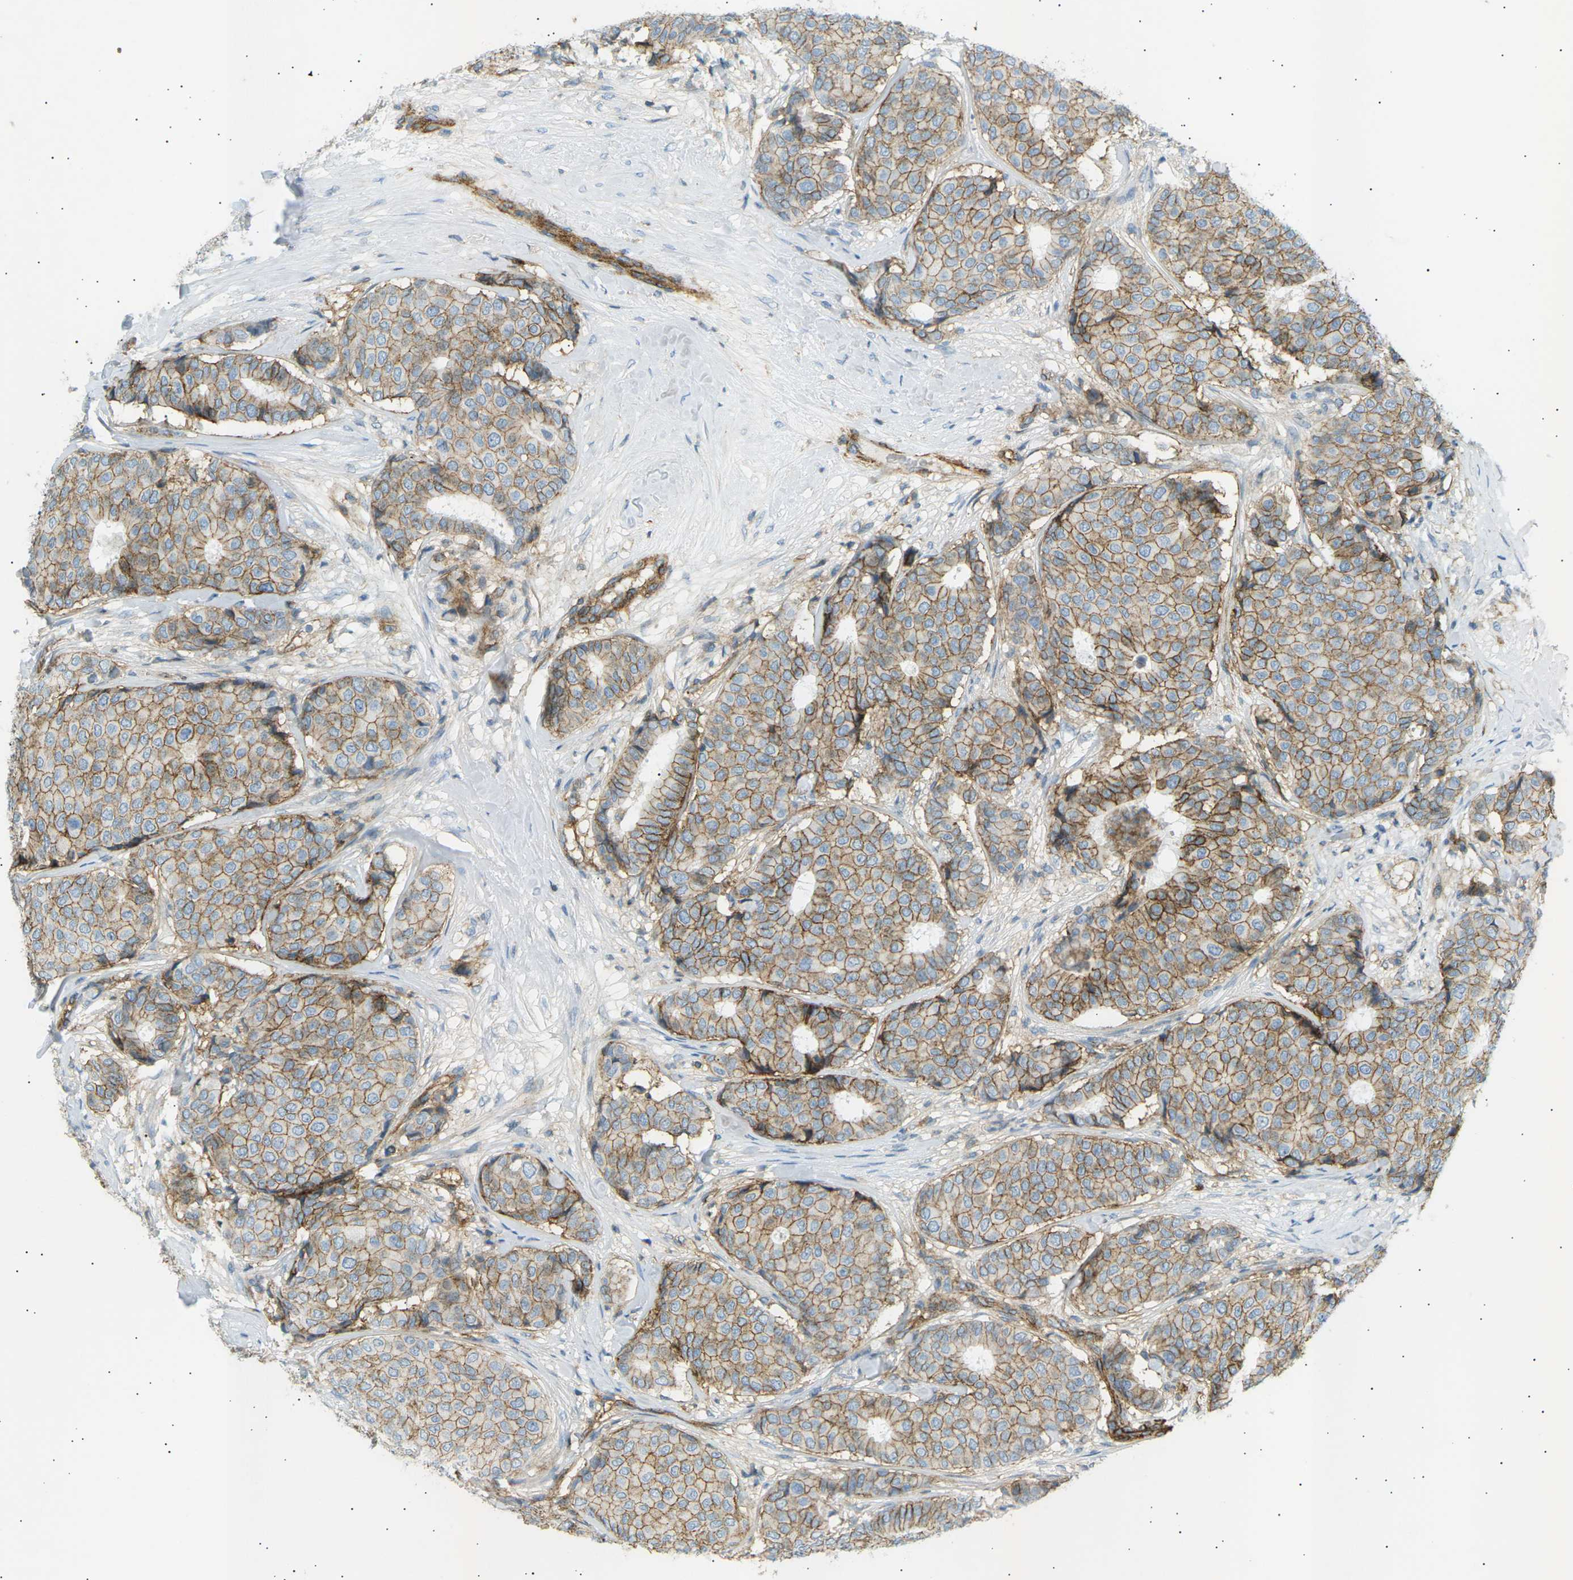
{"staining": {"intensity": "moderate", "quantity": ">75%", "location": "cytoplasmic/membranous"}, "tissue": "breast cancer", "cell_type": "Tumor cells", "image_type": "cancer", "snomed": [{"axis": "morphology", "description": "Duct carcinoma"}, {"axis": "topography", "description": "Breast"}], "caption": "Protein staining of infiltrating ductal carcinoma (breast) tissue exhibits moderate cytoplasmic/membranous expression in about >75% of tumor cells.", "gene": "ATP2B4", "patient": {"sex": "female", "age": 75}}